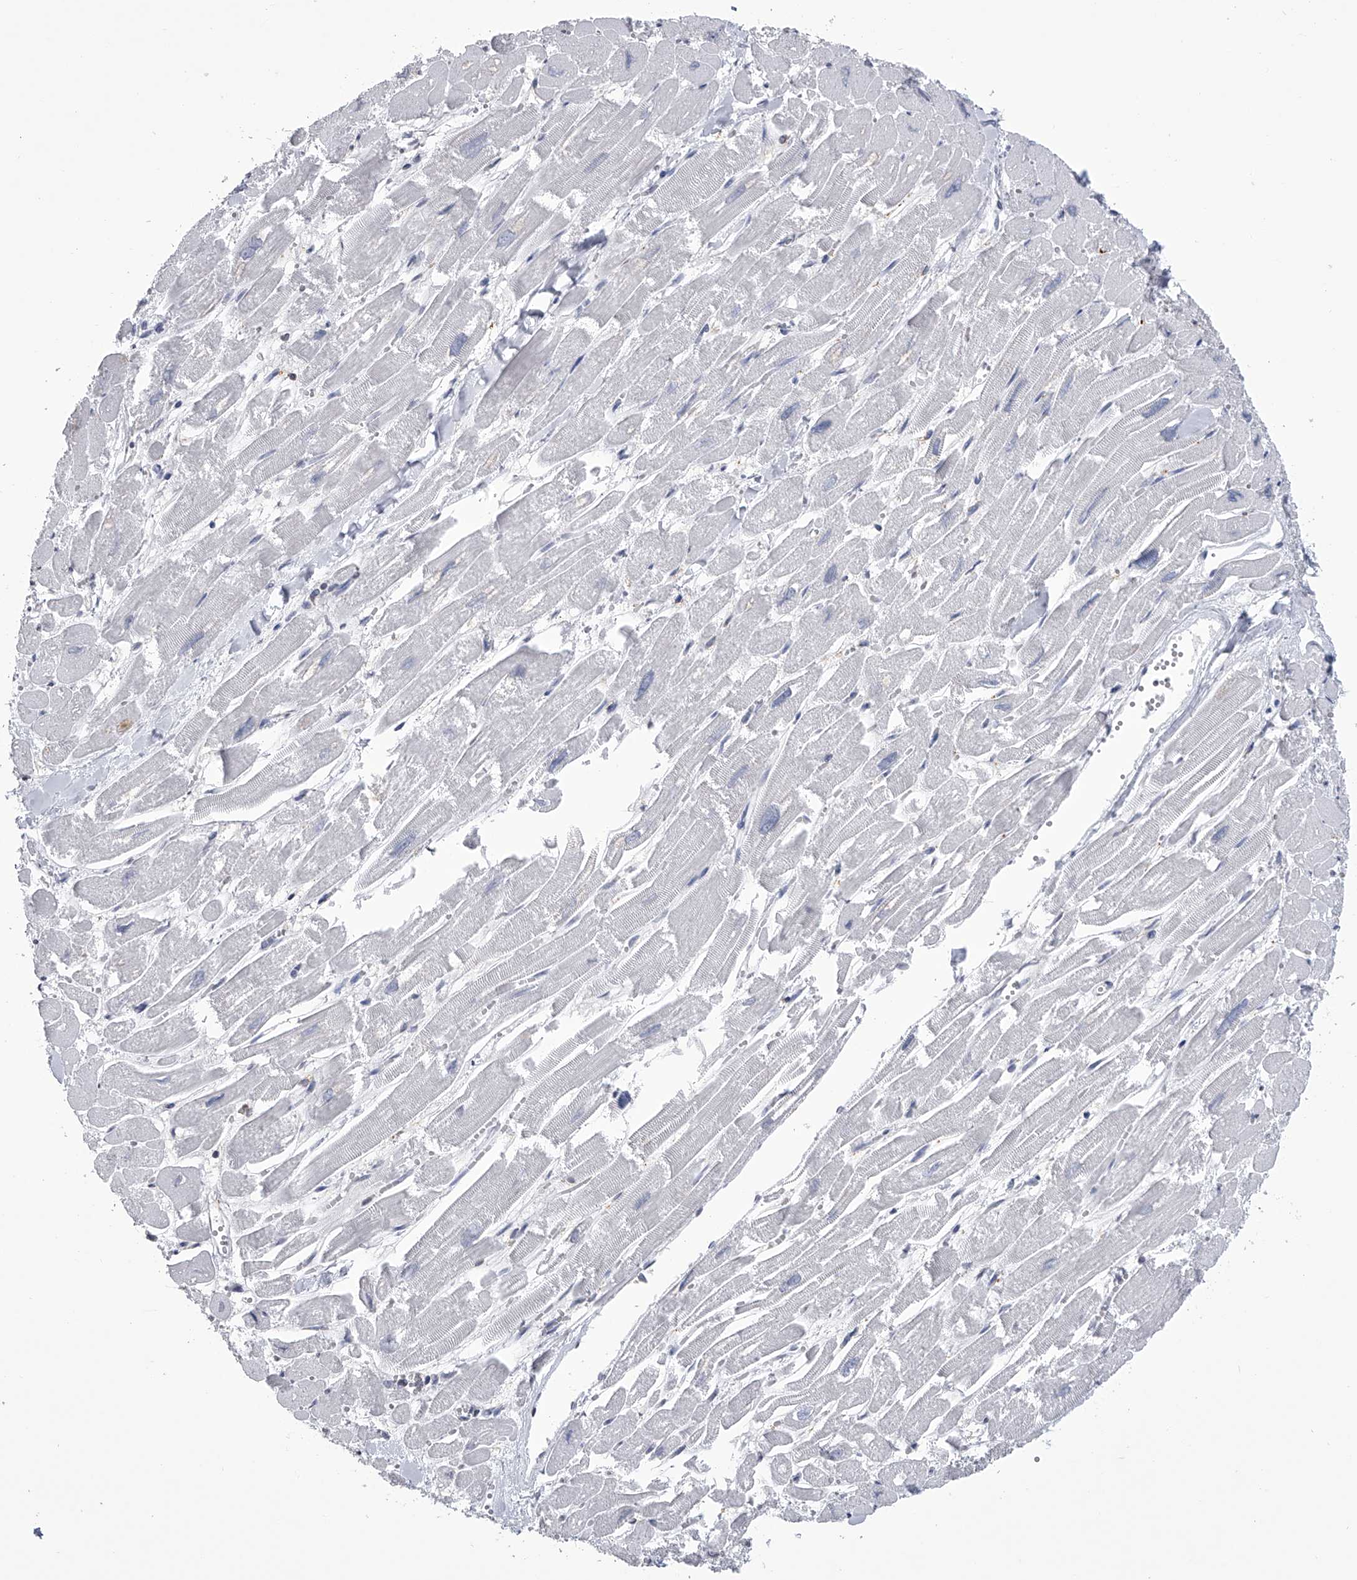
{"staining": {"intensity": "negative", "quantity": "none", "location": "none"}, "tissue": "heart muscle", "cell_type": "Cardiomyocytes", "image_type": "normal", "snomed": [{"axis": "morphology", "description": "Normal tissue, NOS"}, {"axis": "topography", "description": "Heart"}], "caption": "The photomicrograph demonstrates no staining of cardiomyocytes in unremarkable heart muscle. (DAB immunohistochemistry (IHC), high magnification).", "gene": "TASP1", "patient": {"sex": "male", "age": 54}}